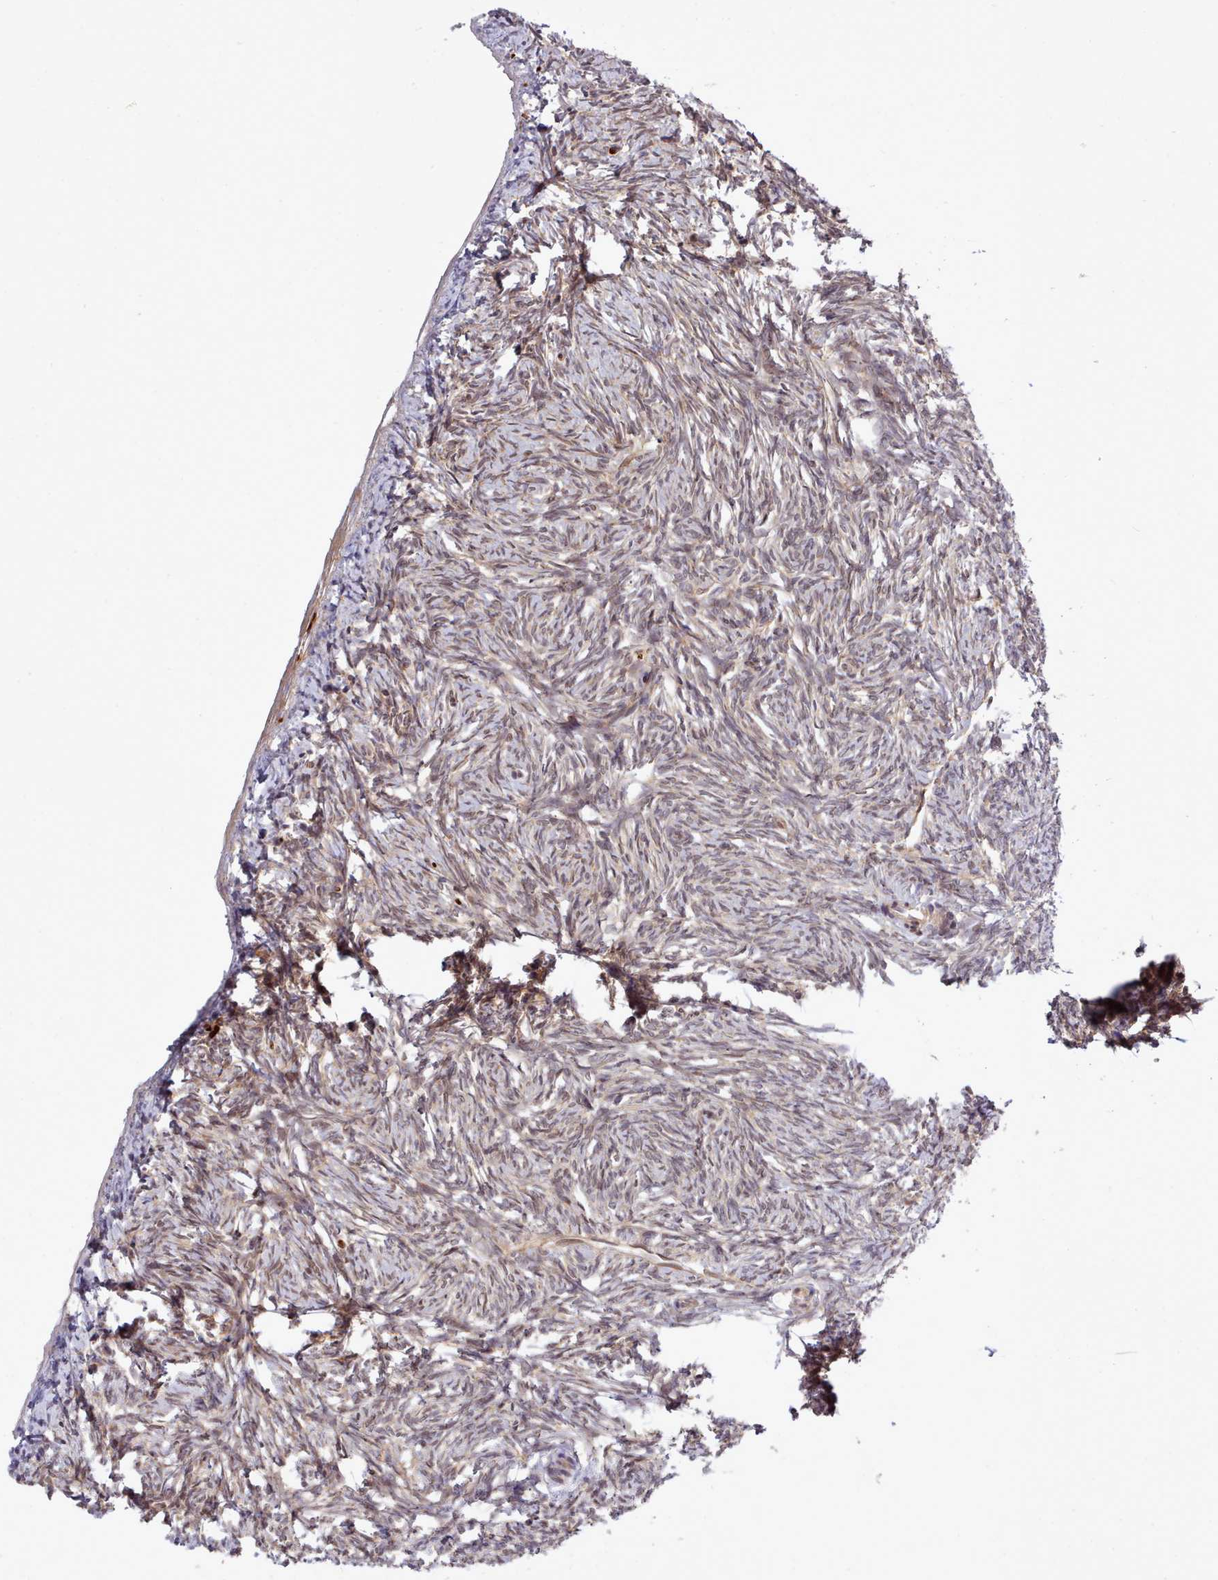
{"staining": {"intensity": "negative", "quantity": "none", "location": "none"}, "tissue": "ovary", "cell_type": "Follicle cells", "image_type": "normal", "snomed": [{"axis": "morphology", "description": "Normal tissue, NOS"}, {"axis": "topography", "description": "Ovary"}], "caption": "High power microscopy micrograph of an immunohistochemistry (IHC) histopathology image of normal ovary, revealing no significant staining in follicle cells. The staining is performed using DAB (3,3'-diaminobenzidine) brown chromogen with nuclei counter-stained in using hematoxylin.", "gene": "UBE2G1", "patient": {"sex": "female", "age": 51}}